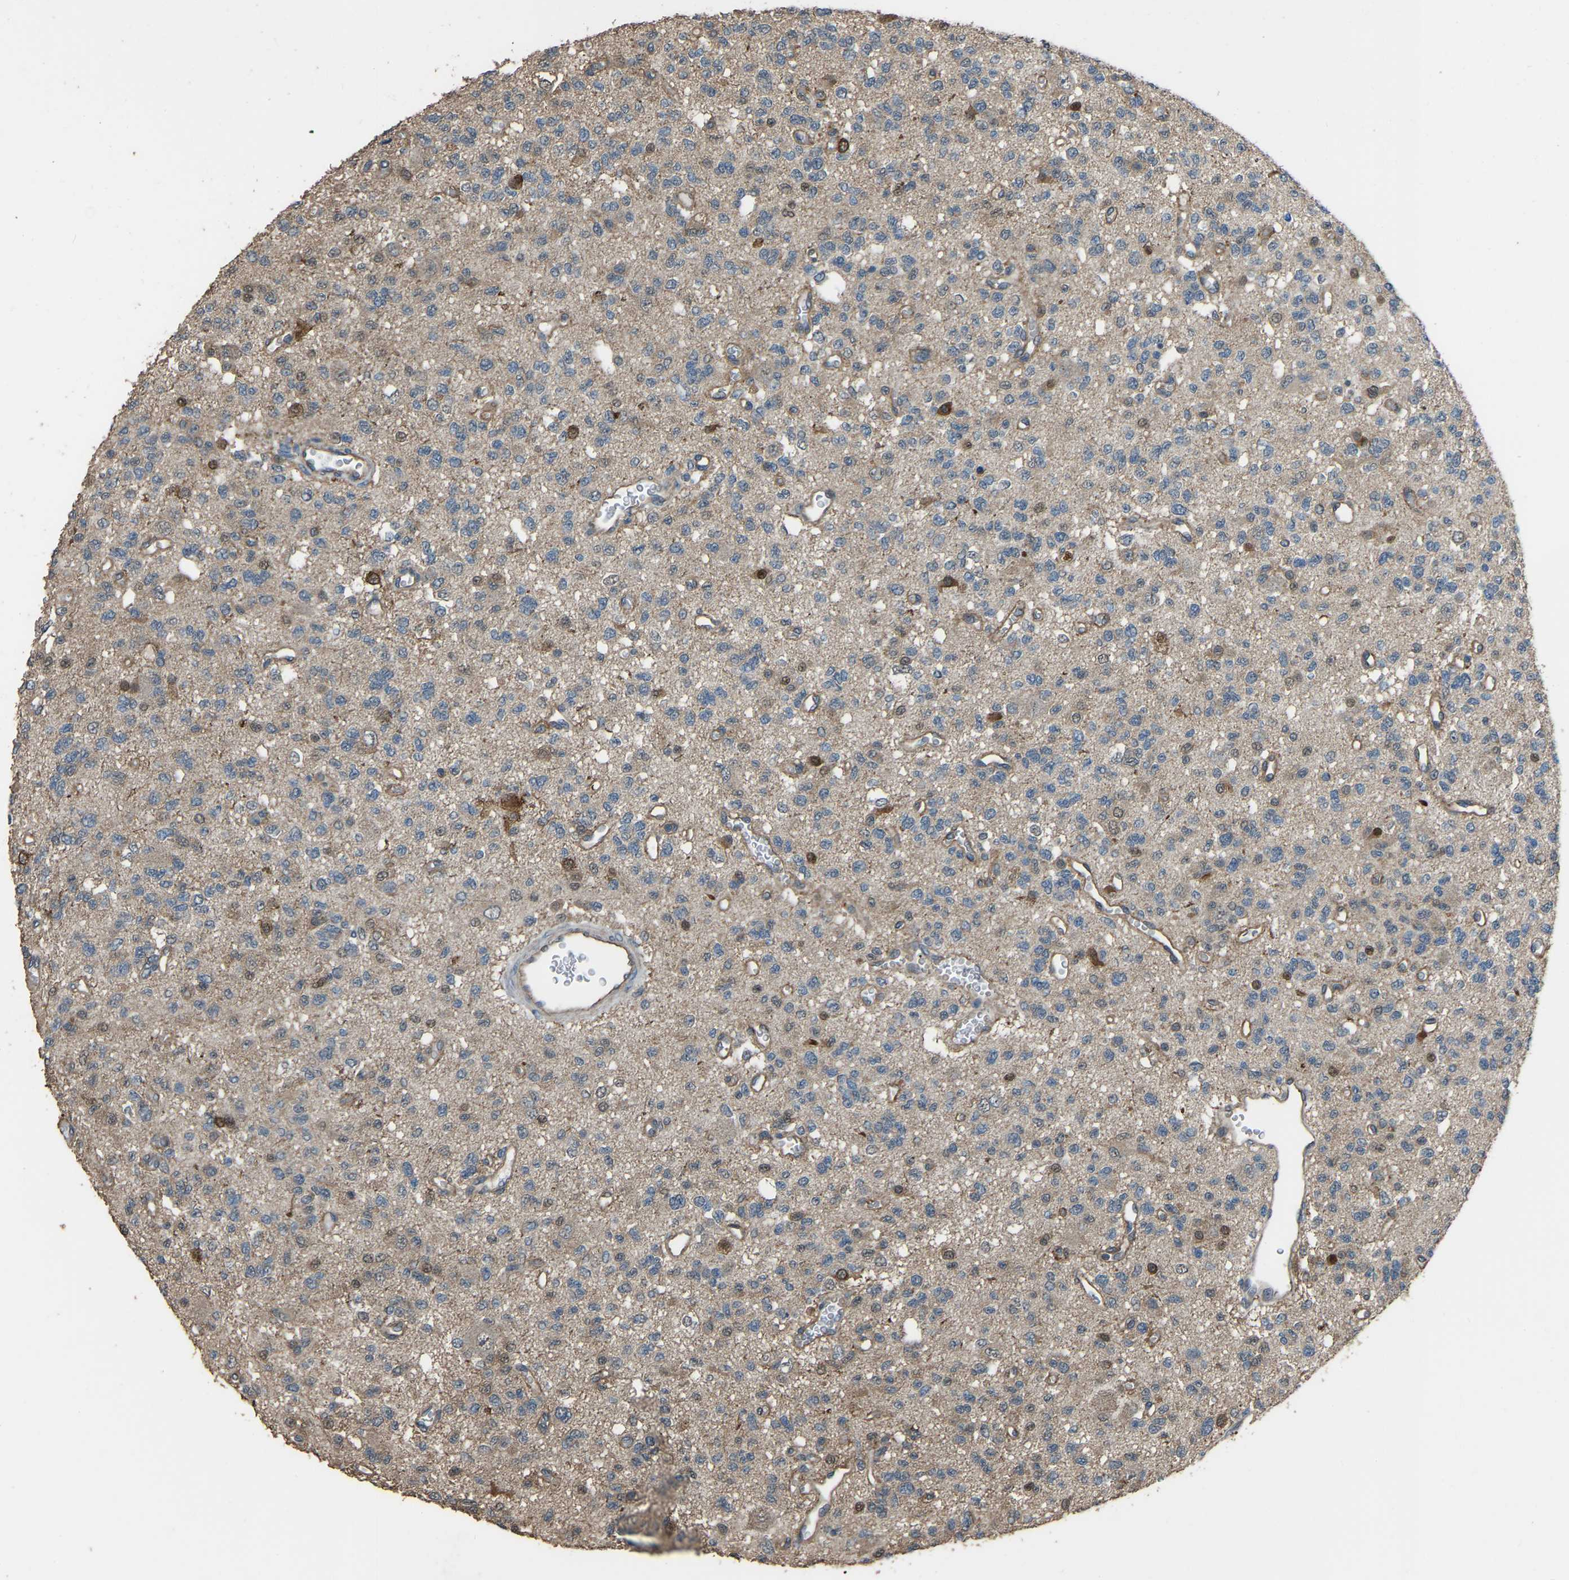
{"staining": {"intensity": "negative", "quantity": "none", "location": "none"}, "tissue": "glioma", "cell_type": "Tumor cells", "image_type": "cancer", "snomed": [{"axis": "morphology", "description": "Glioma, malignant, Low grade"}, {"axis": "topography", "description": "Brain"}], "caption": "This is a image of immunohistochemistry (IHC) staining of glioma, which shows no staining in tumor cells.", "gene": "SLC4A2", "patient": {"sex": "male", "age": 38}}